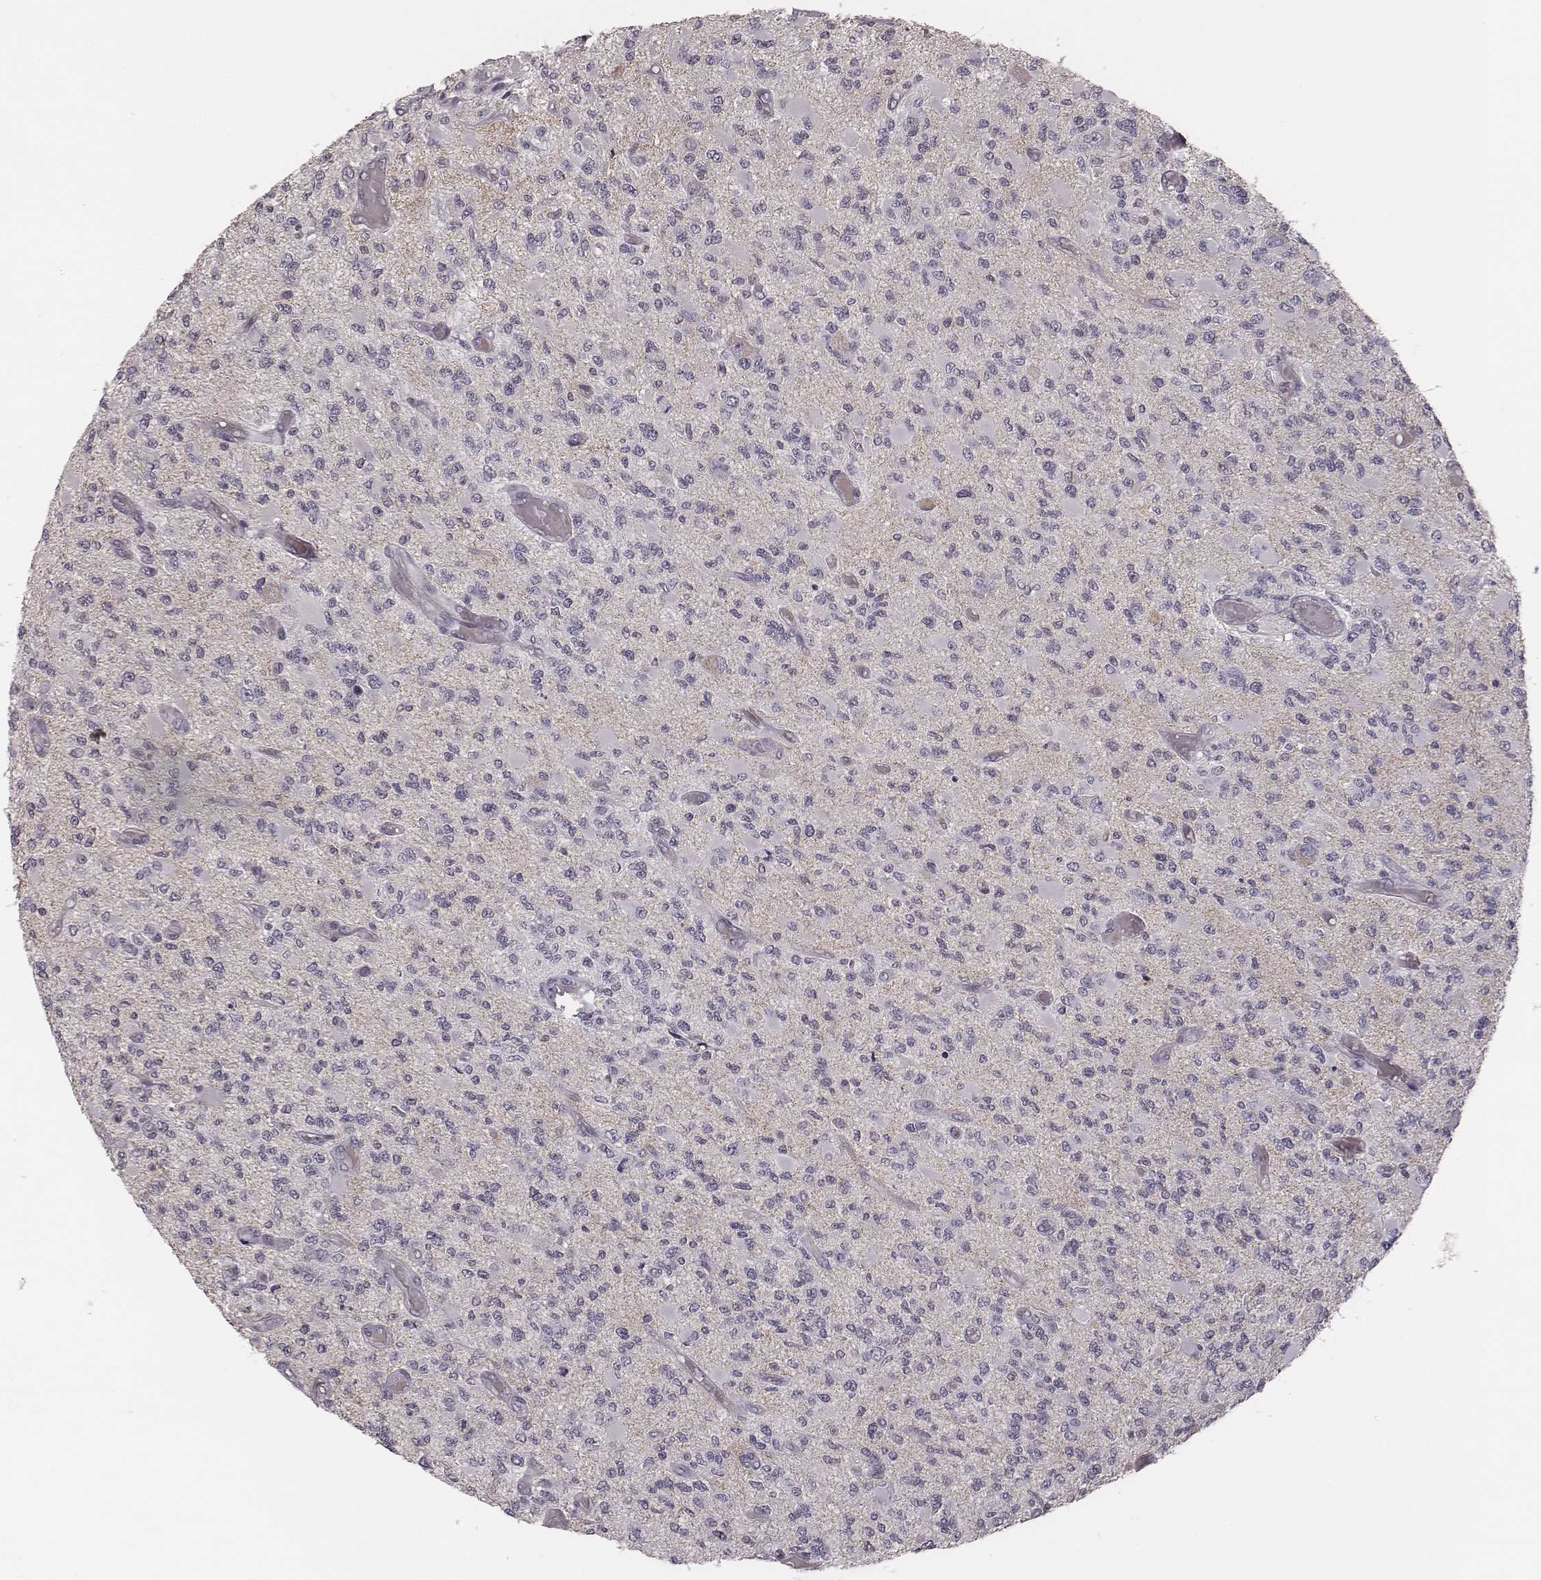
{"staining": {"intensity": "negative", "quantity": "none", "location": "none"}, "tissue": "glioma", "cell_type": "Tumor cells", "image_type": "cancer", "snomed": [{"axis": "morphology", "description": "Glioma, malignant, High grade"}, {"axis": "topography", "description": "Brain"}], "caption": "This is a image of immunohistochemistry staining of malignant glioma (high-grade), which shows no expression in tumor cells.", "gene": "TLX3", "patient": {"sex": "female", "age": 63}}